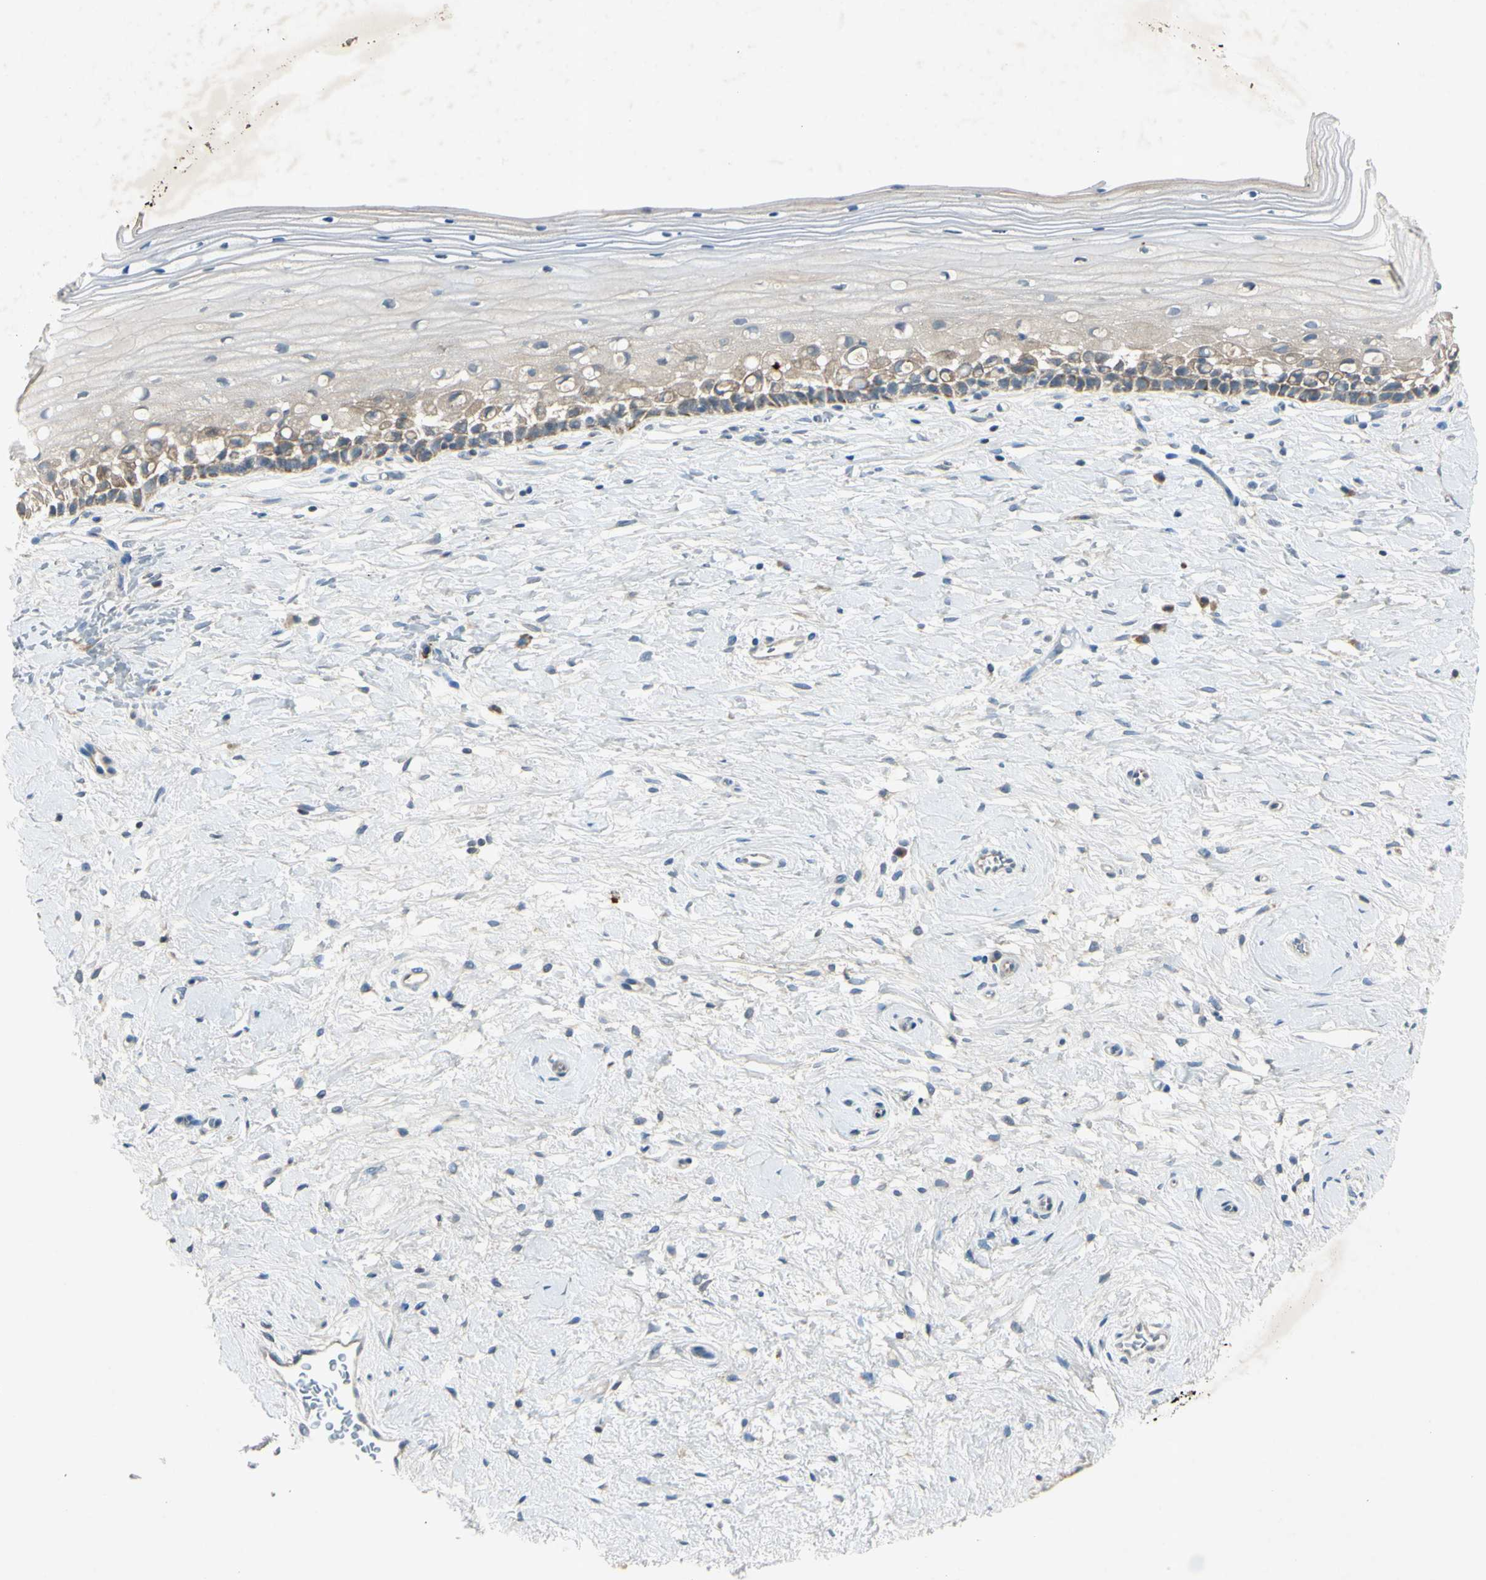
{"staining": {"intensity": "weak", "quantity": "<25%", "location": "cytoplasmic/membranous"}, "tissue": "cervix", "cell_type": "Squamous epithelial cells", "image_type": "normal", "snomed": [{"axis": "morphology", "description": "Normal tissue, NOS"}, {"axis": "topography", "description": "Cervix"}], "caption": "IHC photomicrograph of unremarkable human cervix stained for a protein (brown), which exhibits no staining in squamous epithelial cells. (DAB (3,3'-diaminobenzidine) immunohistochemistry (IHC) visualized using brightfield microscopy, high magnification).", "gene": "AATK", "patient": {"sex": "female", "age": 39}}